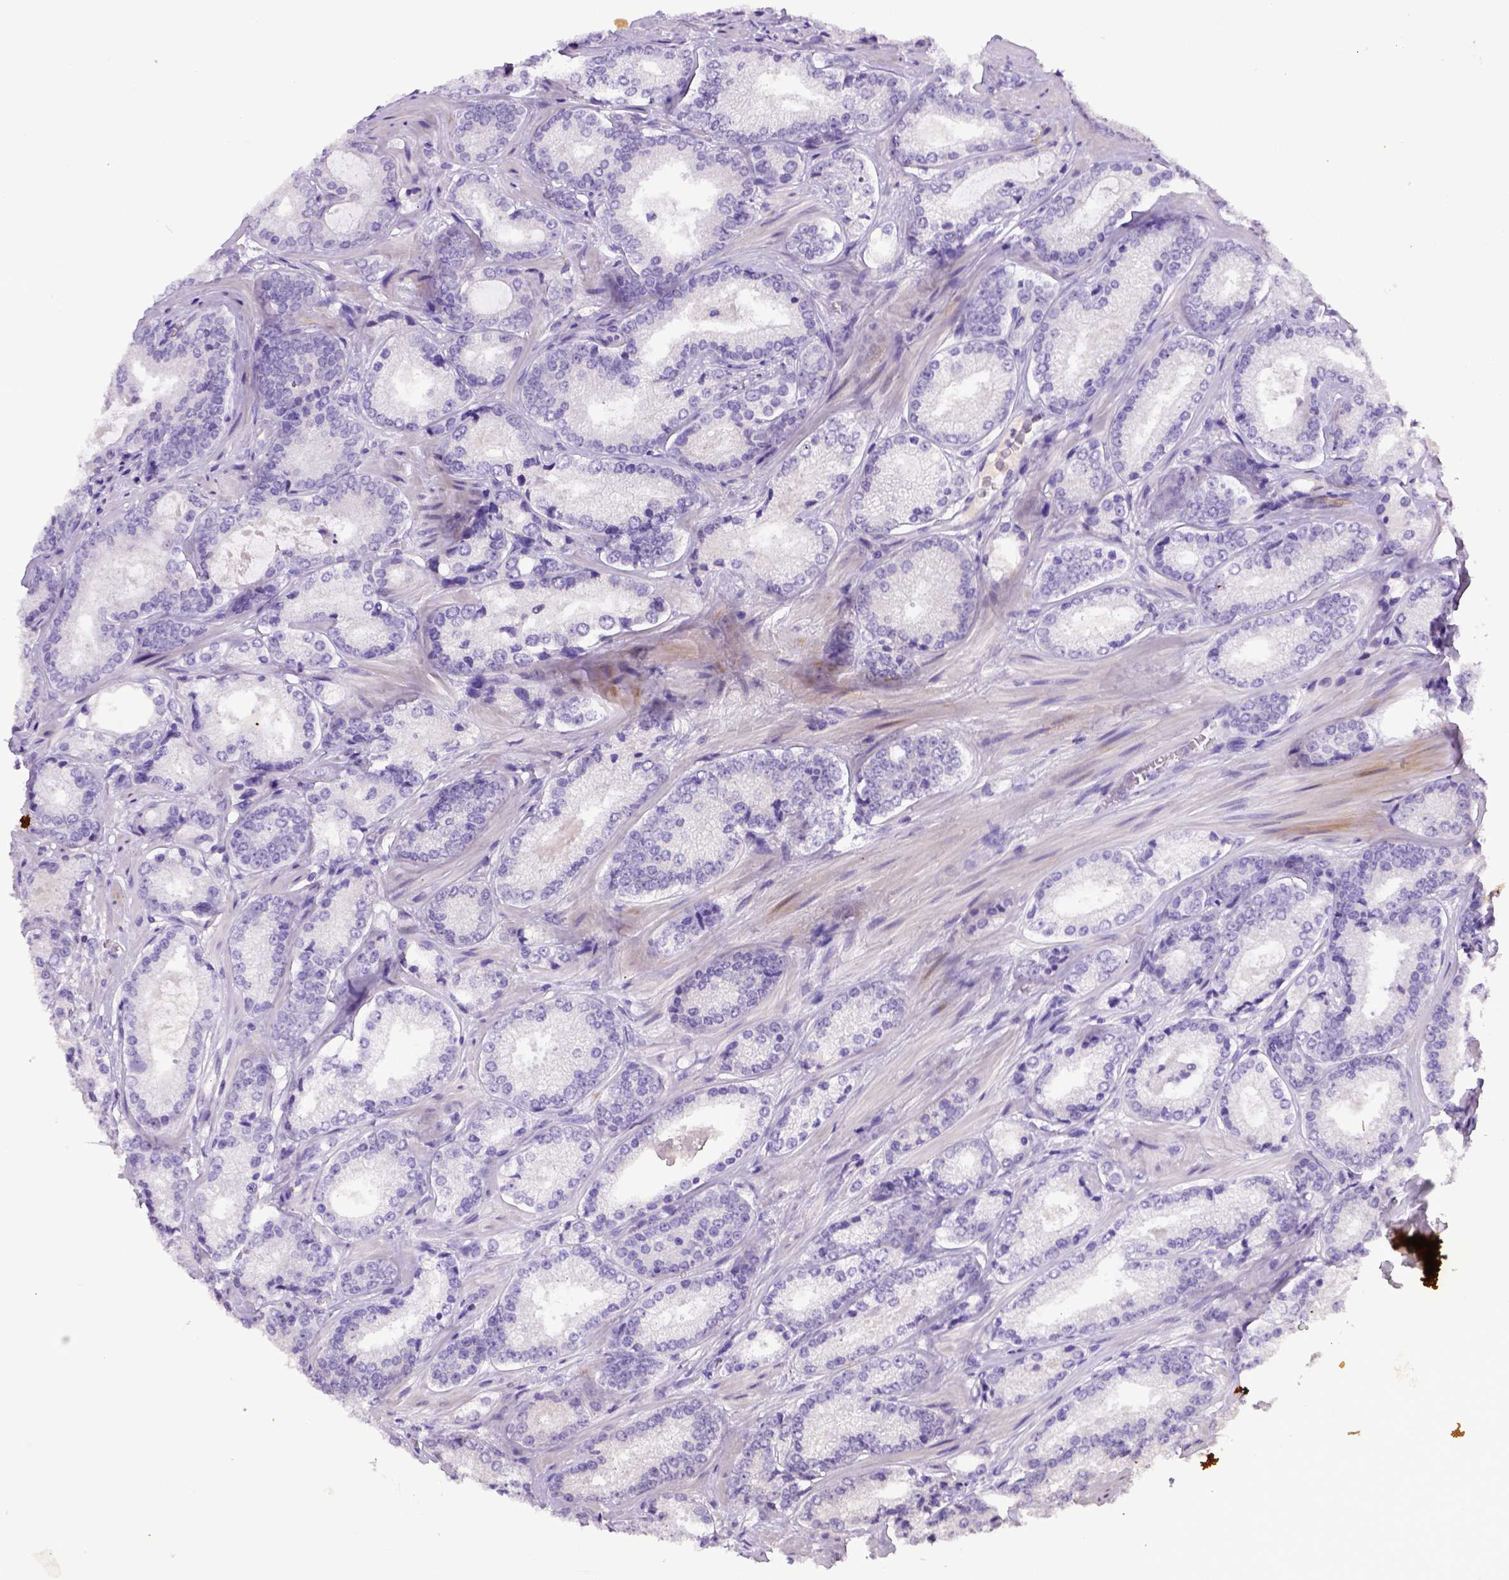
{"staining": {"intensity": "negative", "quantity": "none", "location": "none"}, "tissue": "prostate cancer", "cell_type": "Tumor cells", "image_type": "cancer", "snomed": [{"axis": "morphology", "description": "Adenocarcinoma, Low grade"}, {"axis": "topography", "description": "Prostate"}], "caption": "The photomicrograph displays no staining of tumor cells in prostate cancer (adenocarcinoma (low-grade)).", "gene": "ITIH4", "patient": {"sex": "male", "age": 56}}